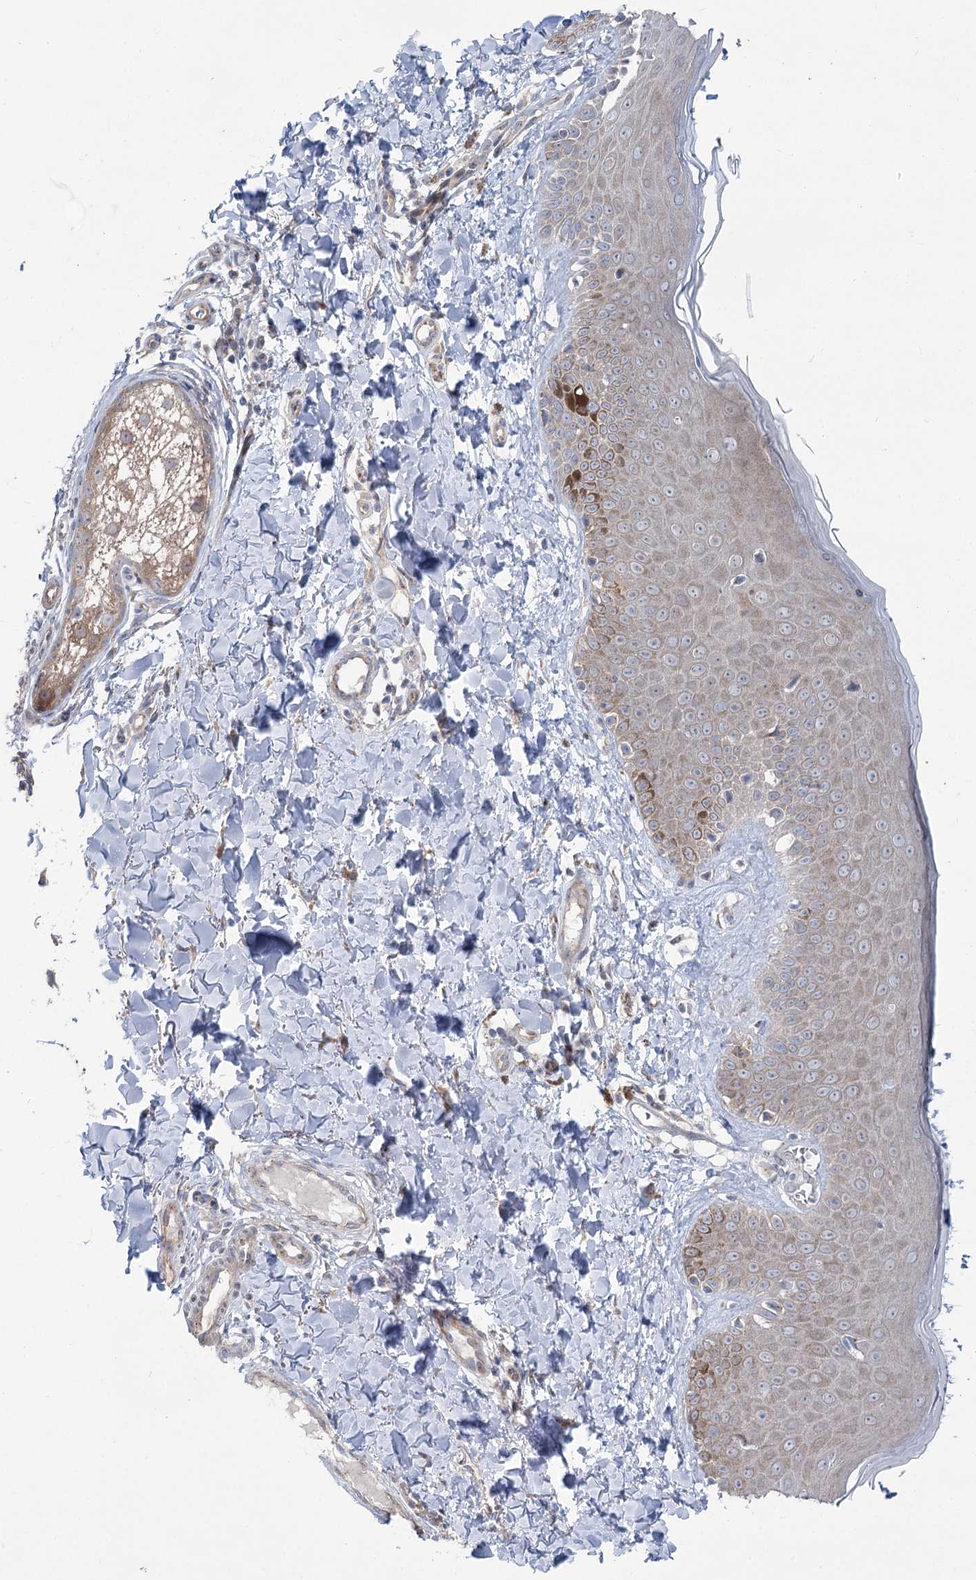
{"staining": {"intensity": "weak", "quantity": "25%-75%", "location": "cytoplasmic/membranous"}, "tissue": "skin", "cell_type": "Fibroblasts", "image_type": "normal", "snomed": [{"axis": "morphology", "description": "Normal tissue, NOS"}, {"axis": "topography", "description": "Skin"}], "caption": "Skin was stained to show a protein in brown. There is low levels of weak cytoplasmic/membranous staining in about 25%-75% of fibroblasts.", "gene": "SCN11A", "patient": {"sex": "male", "age": 52}}